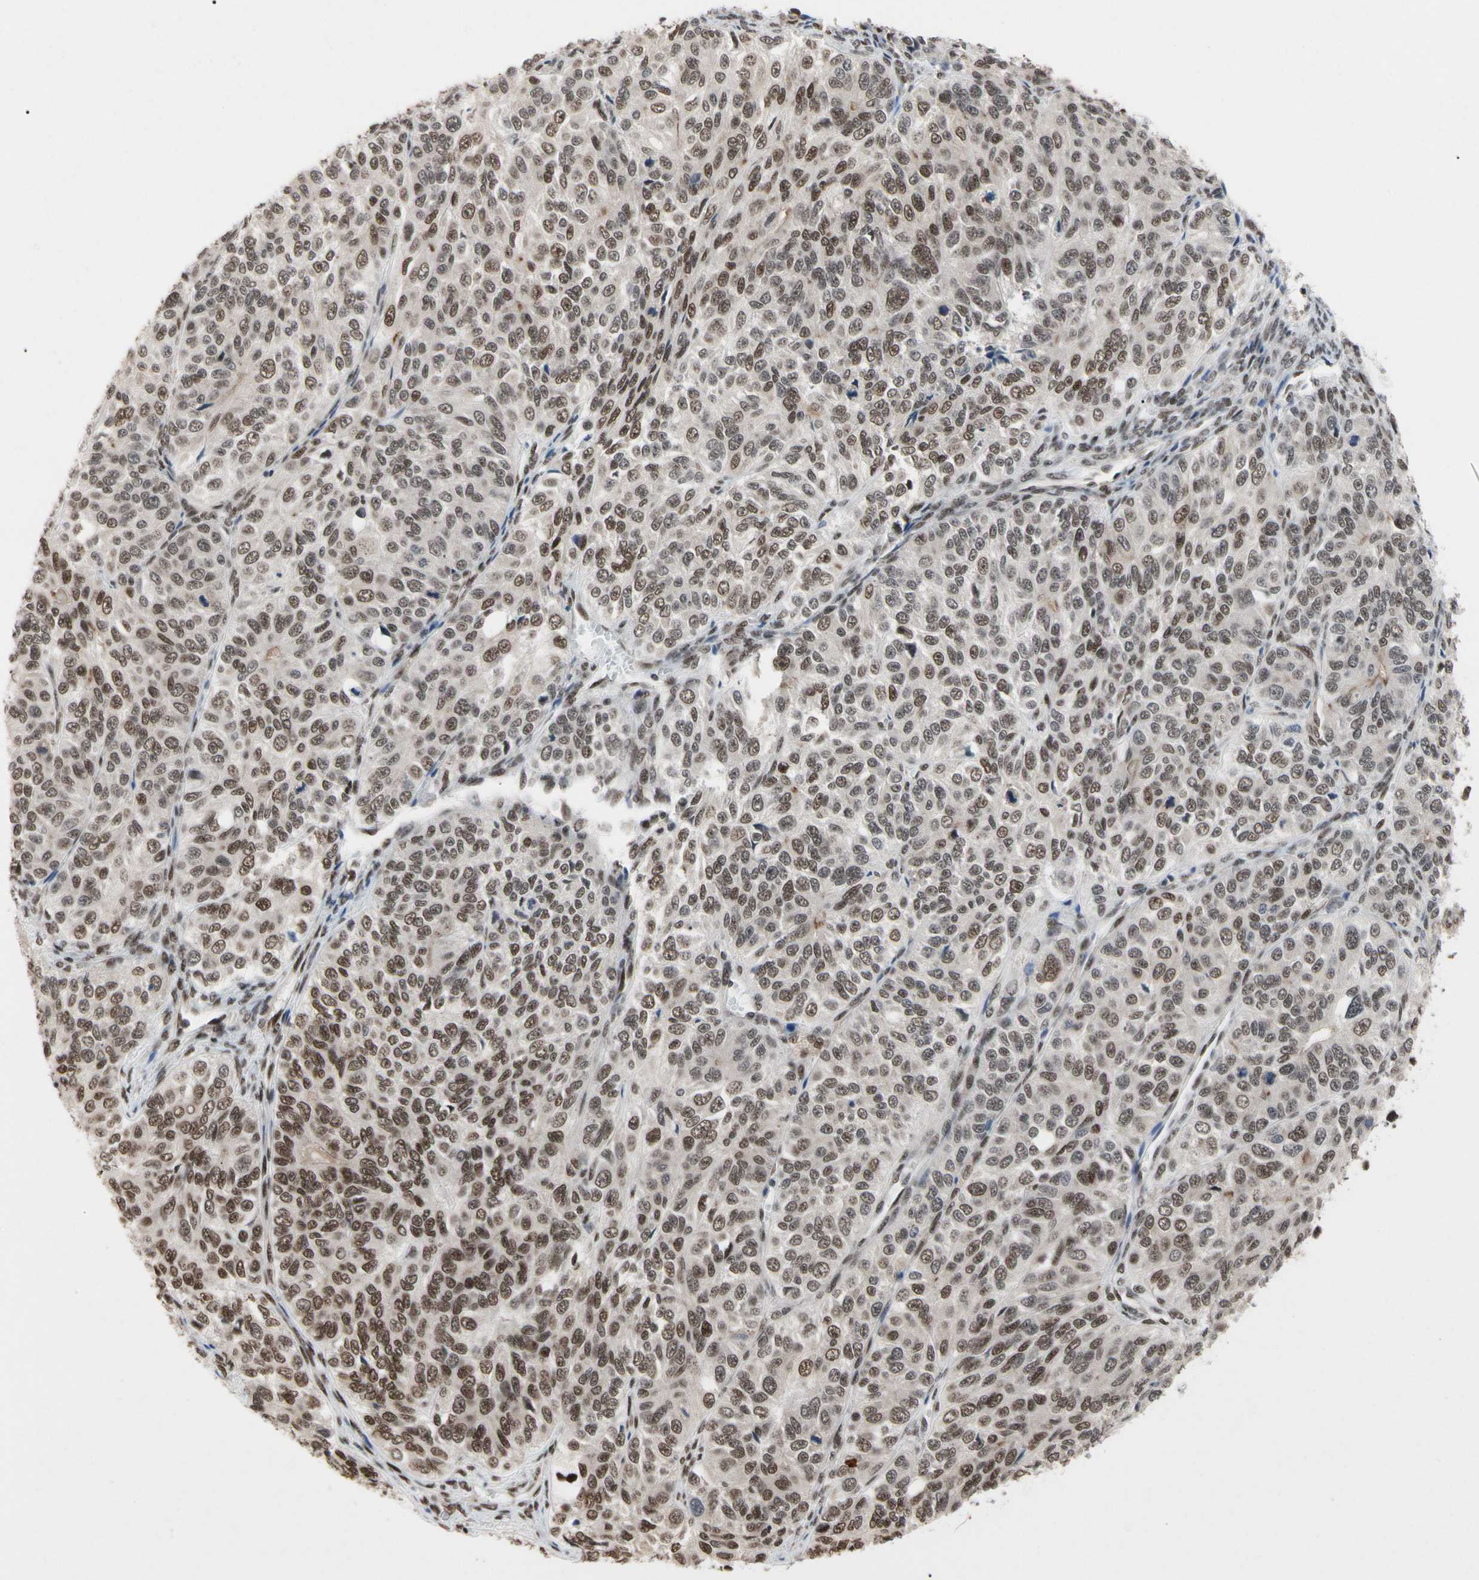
{"staining": {"intensity": "moderate", "quantity": ">75%", "location": "nuclear"}, "tissue": "ovarian cancer", "cell_type": "Tumor cells", "image_type": "cancer", "snomed": [{"axis": "morphology", "description": "Carcinoma, endometroid"}, {"axis": "topography", "description": "Ovary"}], "caption": "Immunohistochemistry (IHC) histopathology image of ovarian cancer stained for a protein (brown), which demonstrates medium levels of moderate nuclear expression in approximately >75% of tumor cells.", "gene": "FAM98B", "patient": {"sex": "female", "age": 51}}